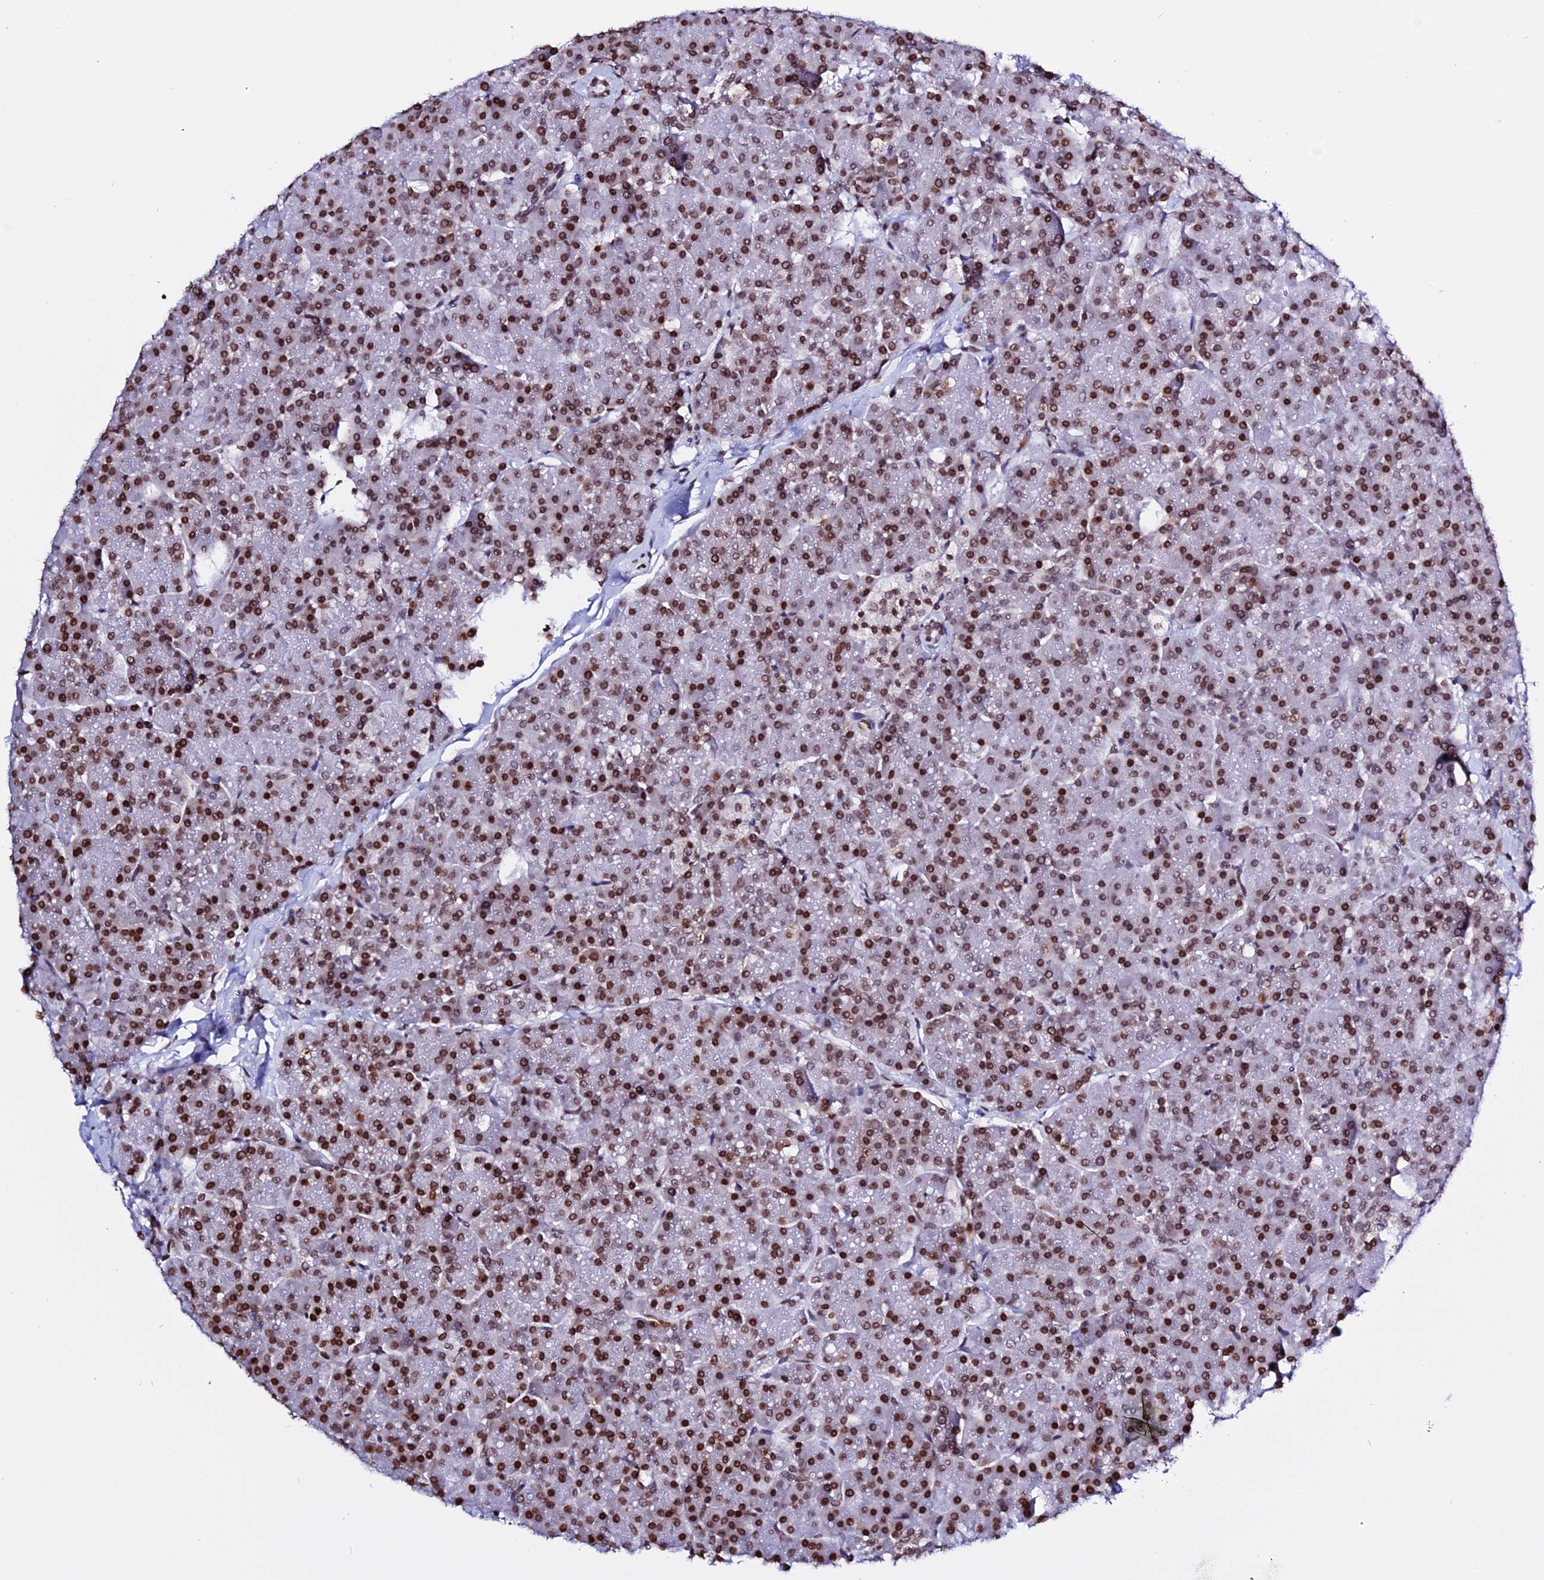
{"staining": {"intensity": "strong", "quantity": ">75%", "location": "nuclear"}, "tissue": "pancreas", "cell_type": "Exocrine glandular cells", "image_type": "normal", "snomed": [{"axis": "morphology", "description": "Normal tissue, NOS"}, {"axis": "topography", "description": "Pancreas"}, {"axis": "topography", "description": "Peripheral nerve tissue"}], "caption": "The photomicrograph exhibits a brown stain indicating the presence of a protein in the nuclear of exocrine glandular cells in pancreas. Immunohistochemistry (ihc) stains the protein of interest in brown and the nuclei are stained blue.", "gene": "ENSG00000282988", "patient": {"sex": "male", "age": 54}}